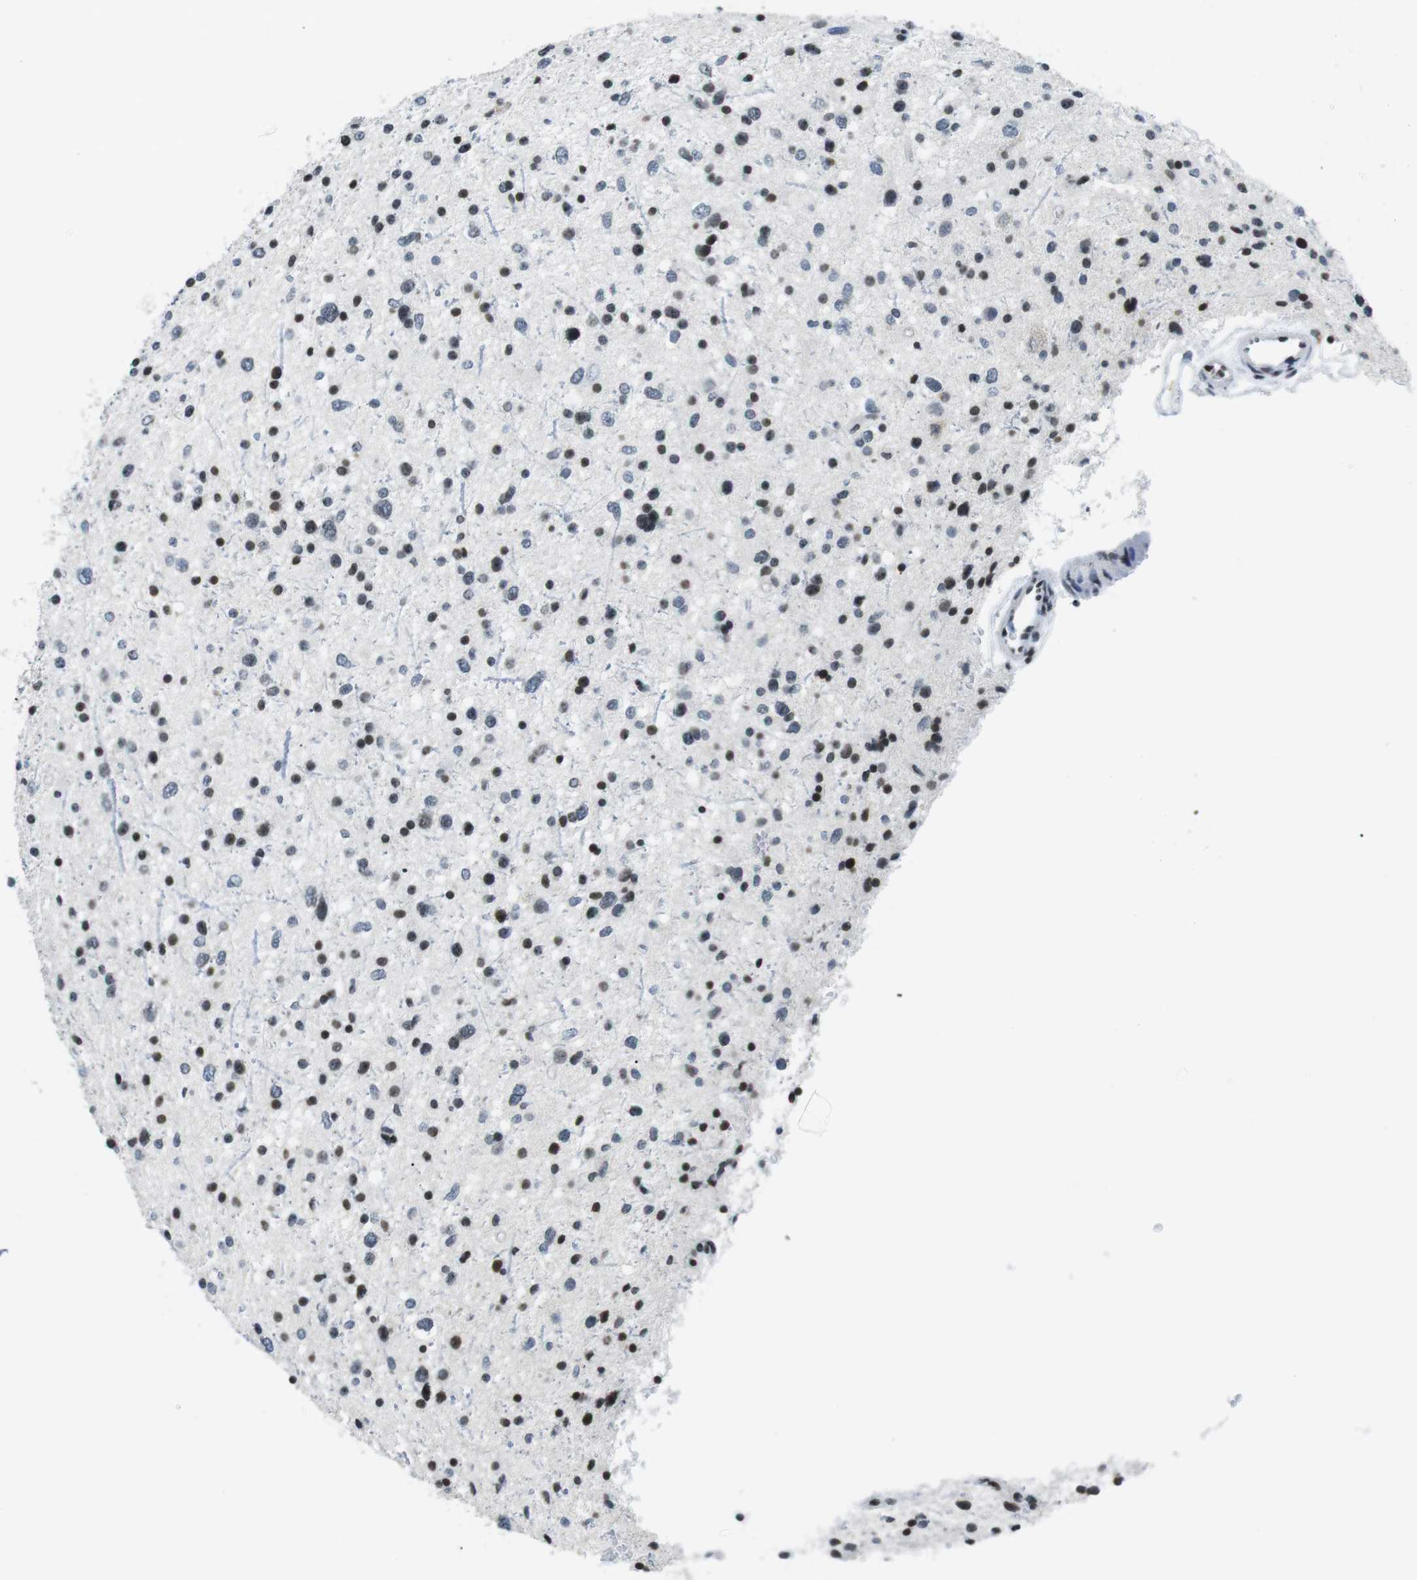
{"staining": {"intensity": "moderate", "quantity": "25%-75%", "location": "nuclear"}, "tissue": "glioma", "cell_type": "Tumor cells", "image_type": "cancer", "snomed": [{"axis": "morphology", "description": "Glioma, malignant, Low grade"}, {"axis": "topography", "description": "Brain"}], "caption": "Protein staining of glioma tissue exhibits moderate nuclear expression in approximately 25%-75% of tumor cells.", "gene": "E2F2", "patient": {"sex": "female", "age": 37}}